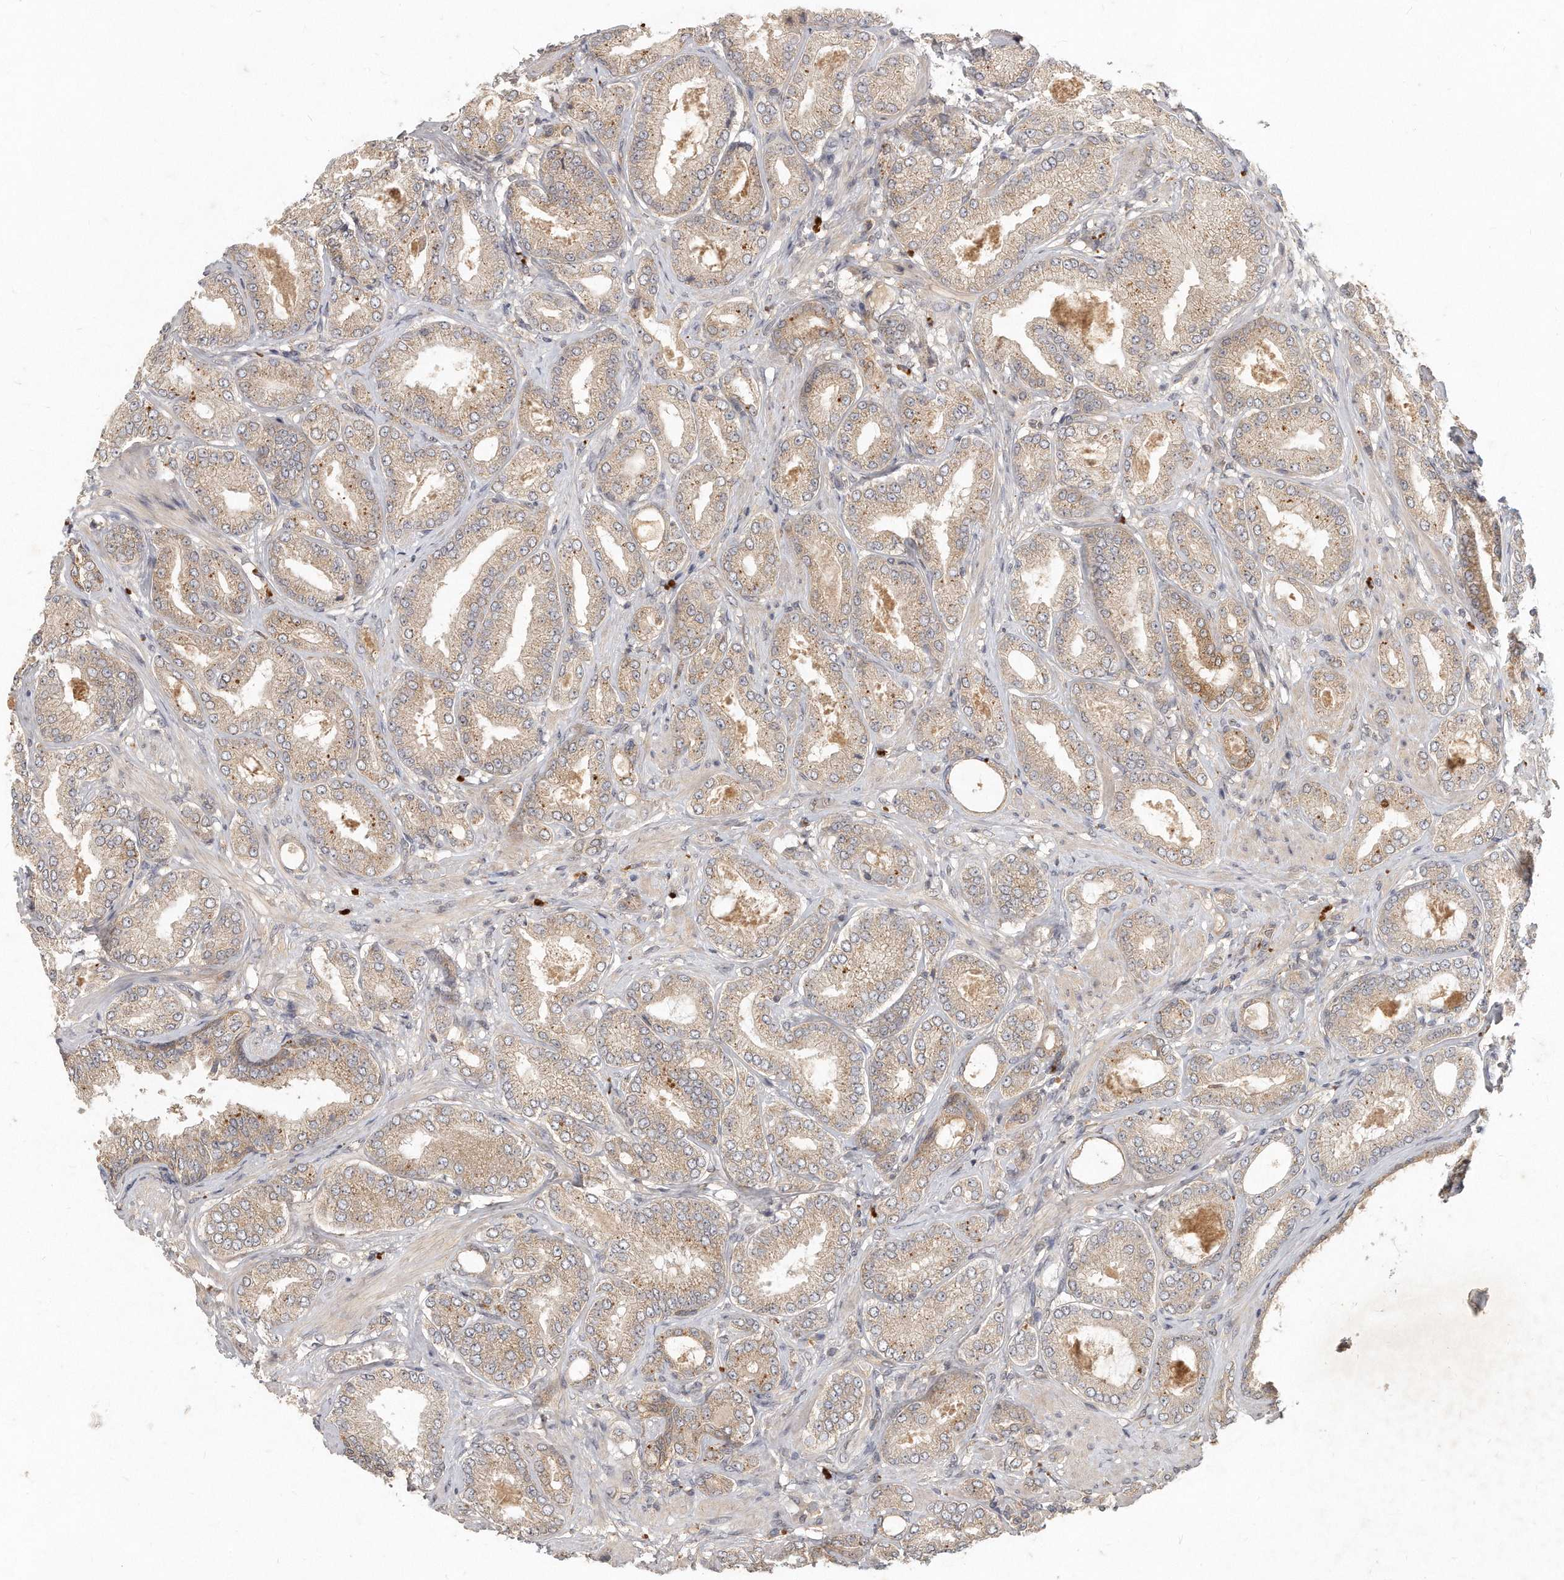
{"staining": {"intensity": "weak", "quantity": "25%-75%", "location": "cytoplasmic/membranous"}, "tissue": "prostate cancer", "cell_type": "Tumor cells", "image_type": "cancer", "snomed": [{"axis": "morphology", "description": "Adenocarcinoma, Low grade"}, {"axis": "topography", "description": "Prostate"}], "caption": "IHC (DAB) staining of human prostate cancer shows weak cytoplasmic/membranous protein positivity in approximately 25%-75% of tumor cells. The protein is stained brown, and the nuclei are stained in blue (DAB (3,3'-diaminobenzidine) IHC with brightfield microscopy, high magnification).", "gene": "LGALS8", "patient": {"sex": "male", "age": 63}}